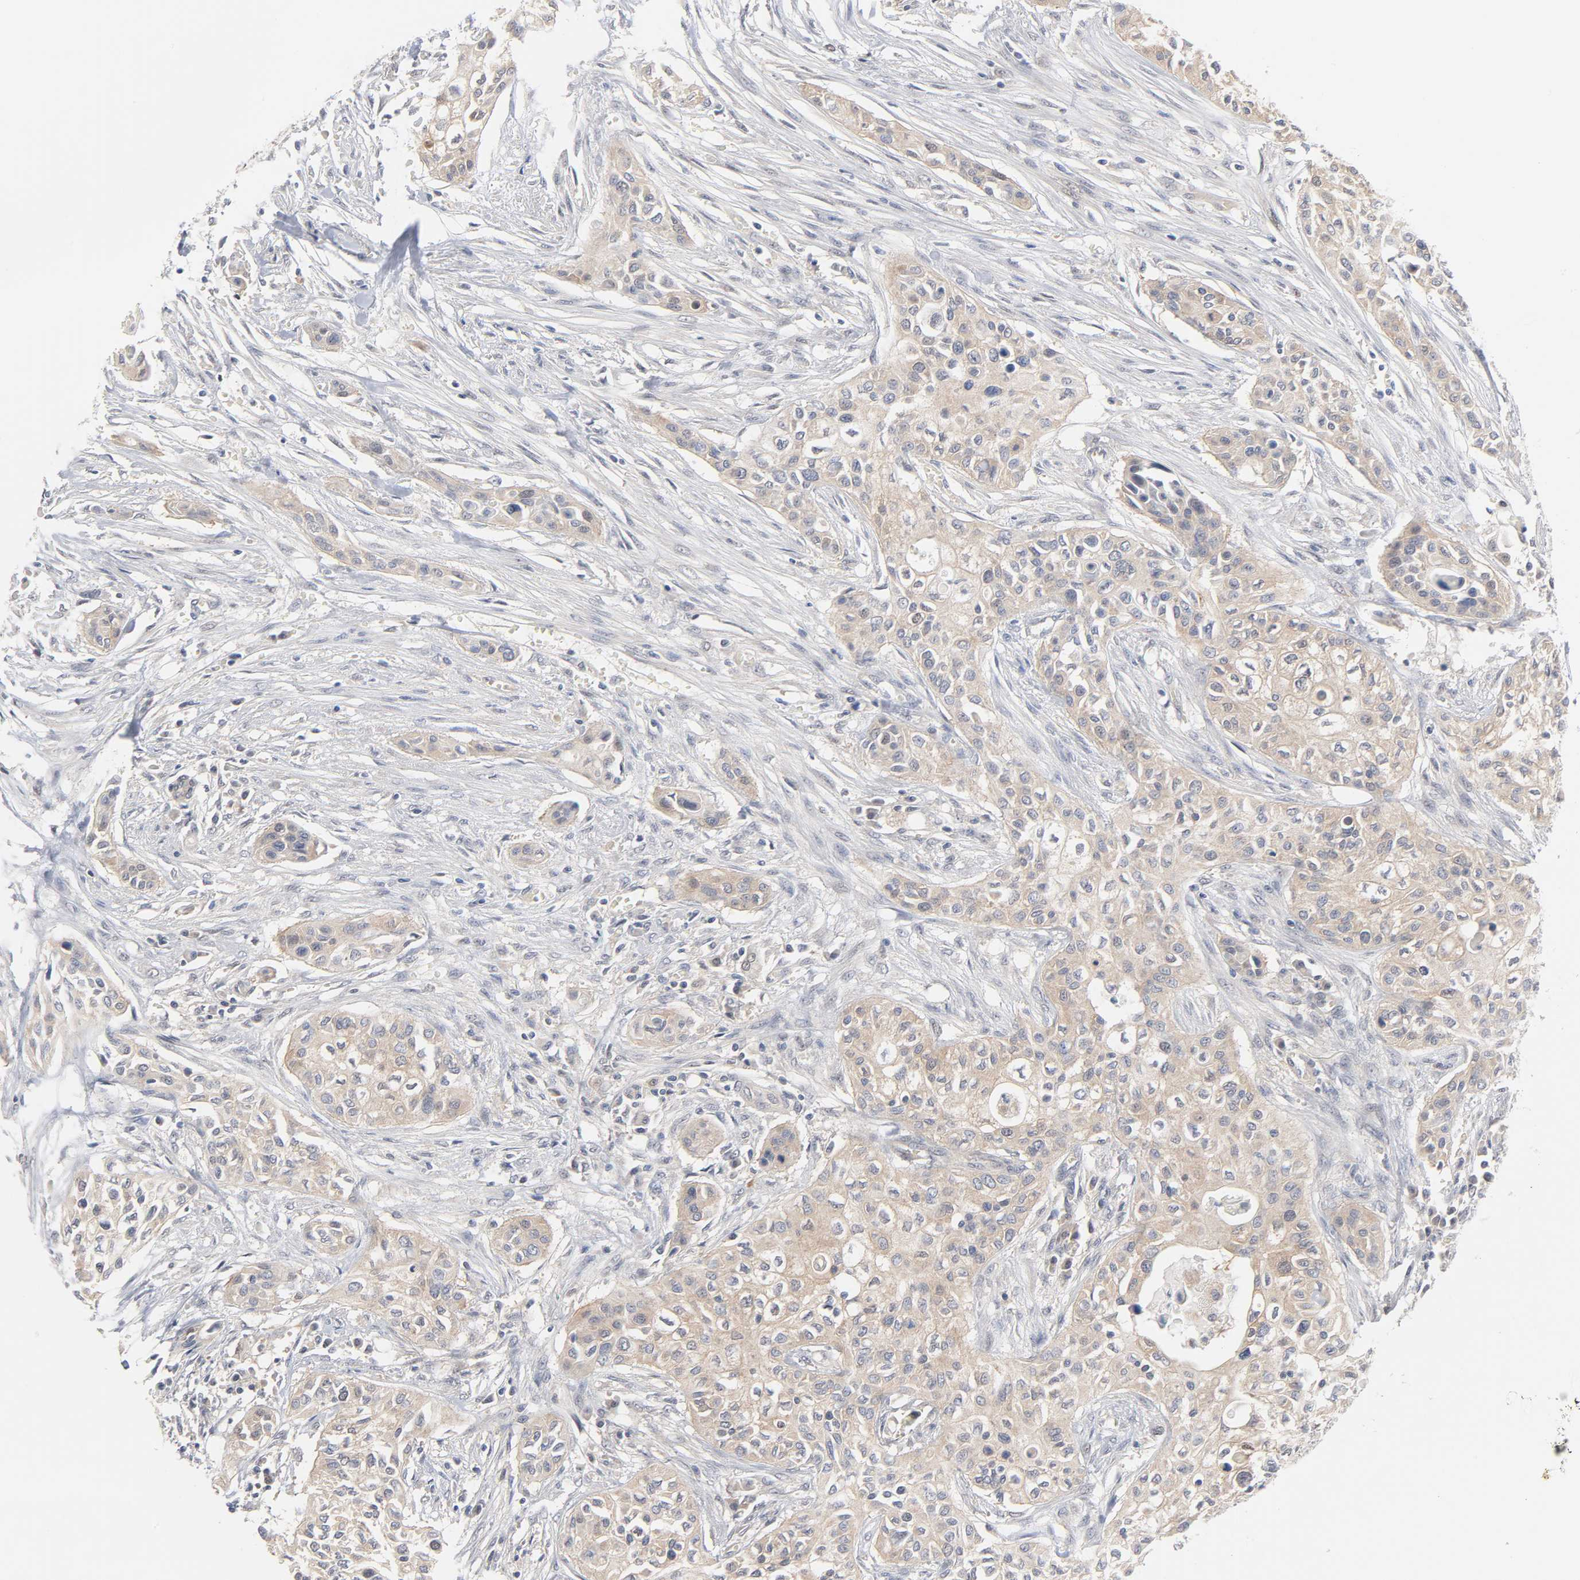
{"staining": {"intensity": "weak", "quantity": "25%-75%", "location": "cytoplasmic/membranous"}, "tissue": "urothelial cancer", "cell_type": "Tumor cells", "image_type": "cancer", "snomed": [{"axis": "morphology", "description": "Urothelial carcinoma, High grade"}, {"axis": "topography", "description": "Urinary bladder"}], "caption": "Protein analysis of urothelial carcinoma (high-grade) tissue reveals weak cytoplasmic/membranous positivity in about 25%-75% of tumor cells.", "gene": "UBL4A", "patient": {"sex": "male", "age": 74}}